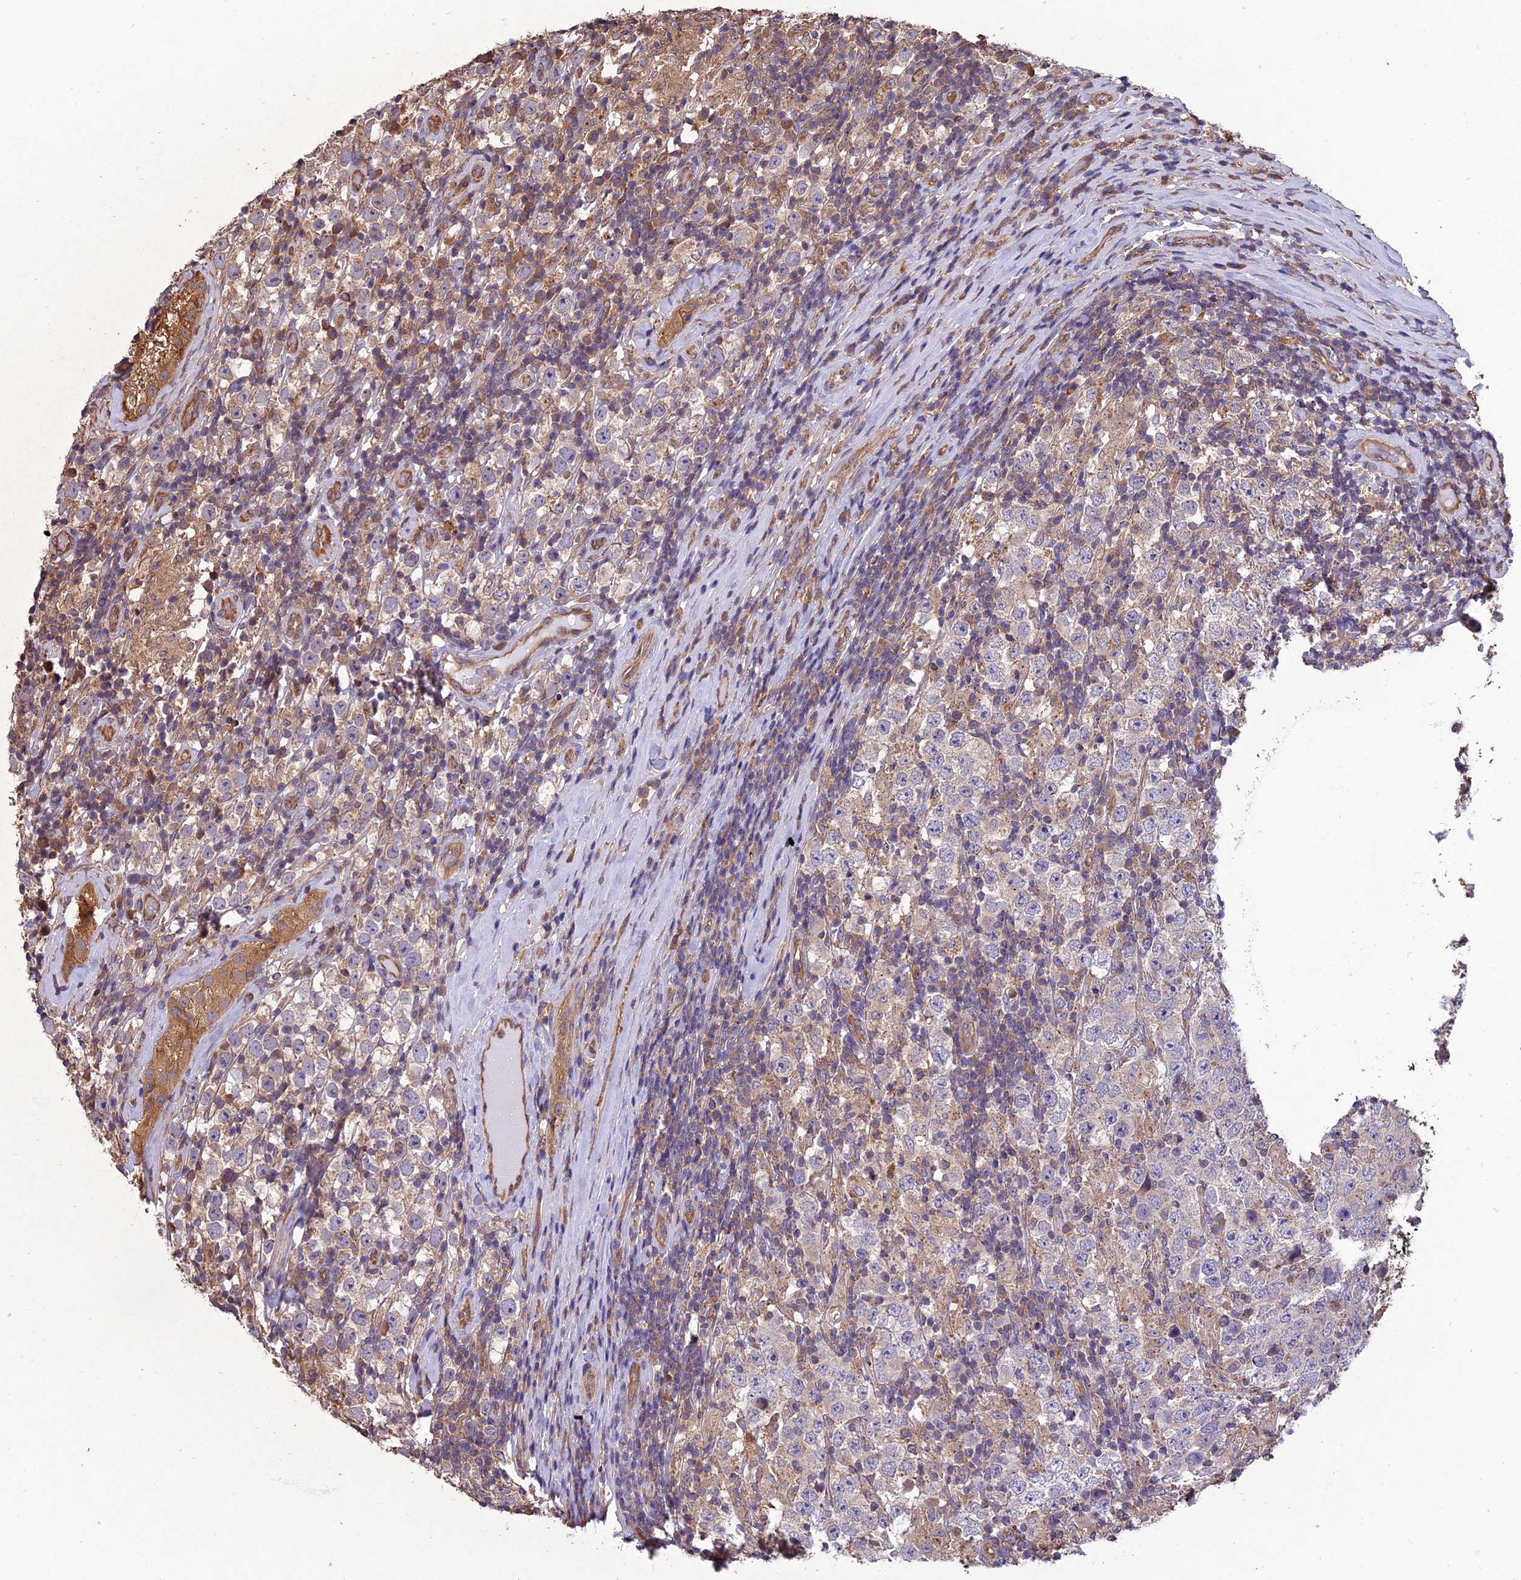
{"staining": {"intensity": "negative", "quantity": "none", "location": "none"}, "tissue": "testis cancer", "cell_type": "Tumor cells", "image_type": "cancer", "snomed": [{"axis": "morphology", "description": "Normal tissue, NOS"}, {"axis": "morphology", "description": "Urothelial carcinoma, High grade"}, {"axis": "morphology", "description": "Seminoma, NOS"}, {"axis": "morphology", "description": "Carcinoma, Embryonal, NOS"}, {"axis": "topography", "description": "Urinary bladder"}, {"axis": "topography", "description": "Testis"}], "caption": "A high-resolution image shows immunohistochemistry (IHC) staining of testis cancer (embryonal carcinoma), which shows no significant positivity in tumor cells.", "gene": "CHMP2A", "patient": {"sex": "male", "age": 41}}